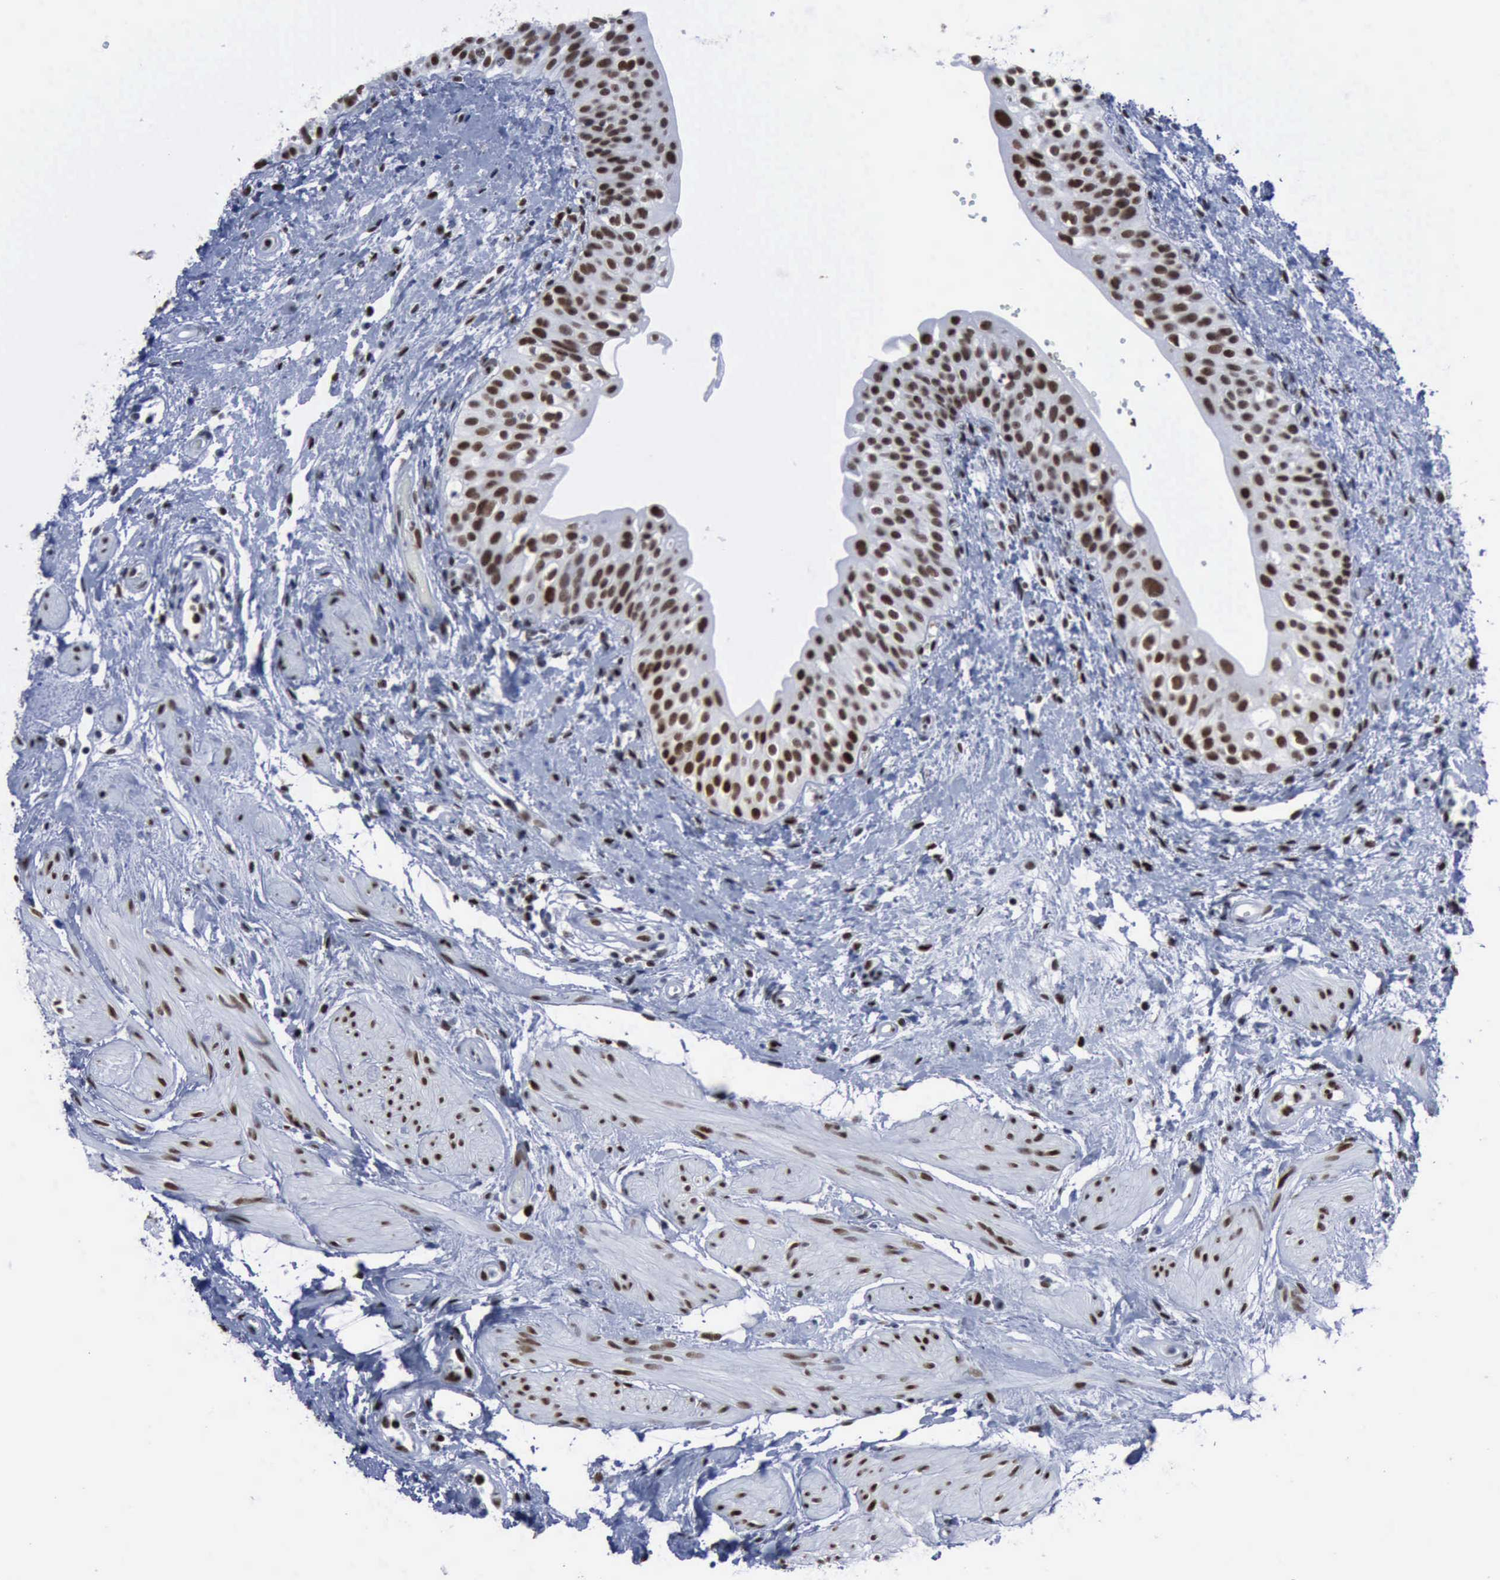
{"staining": {"intensity": "moderate", "quantity": "25%-75%", "location": "nuclear"}, "tissue": "urinary bladder", "cell_type": "Urothelial cells", "image_type": "normal", "snomed": [{"axis": "morphology", "description": "Normal tissue, NOS"}, {"axis": "topography", "description": "Urinary bladder"}], "caption": "Moderate nuclear expression is appreciated in approximately 25%-75% of urothelial cells in unremarkable urinary bladder. The staining was performed using DAB (3,3'-diaminobenzidine) to visualize the protein expression in brown, while the nuclei were stained in blue with hematoxylin (Magnification: 20x).", "gene": "PCNA", "patient": {"sex": "female", "age": 55}}